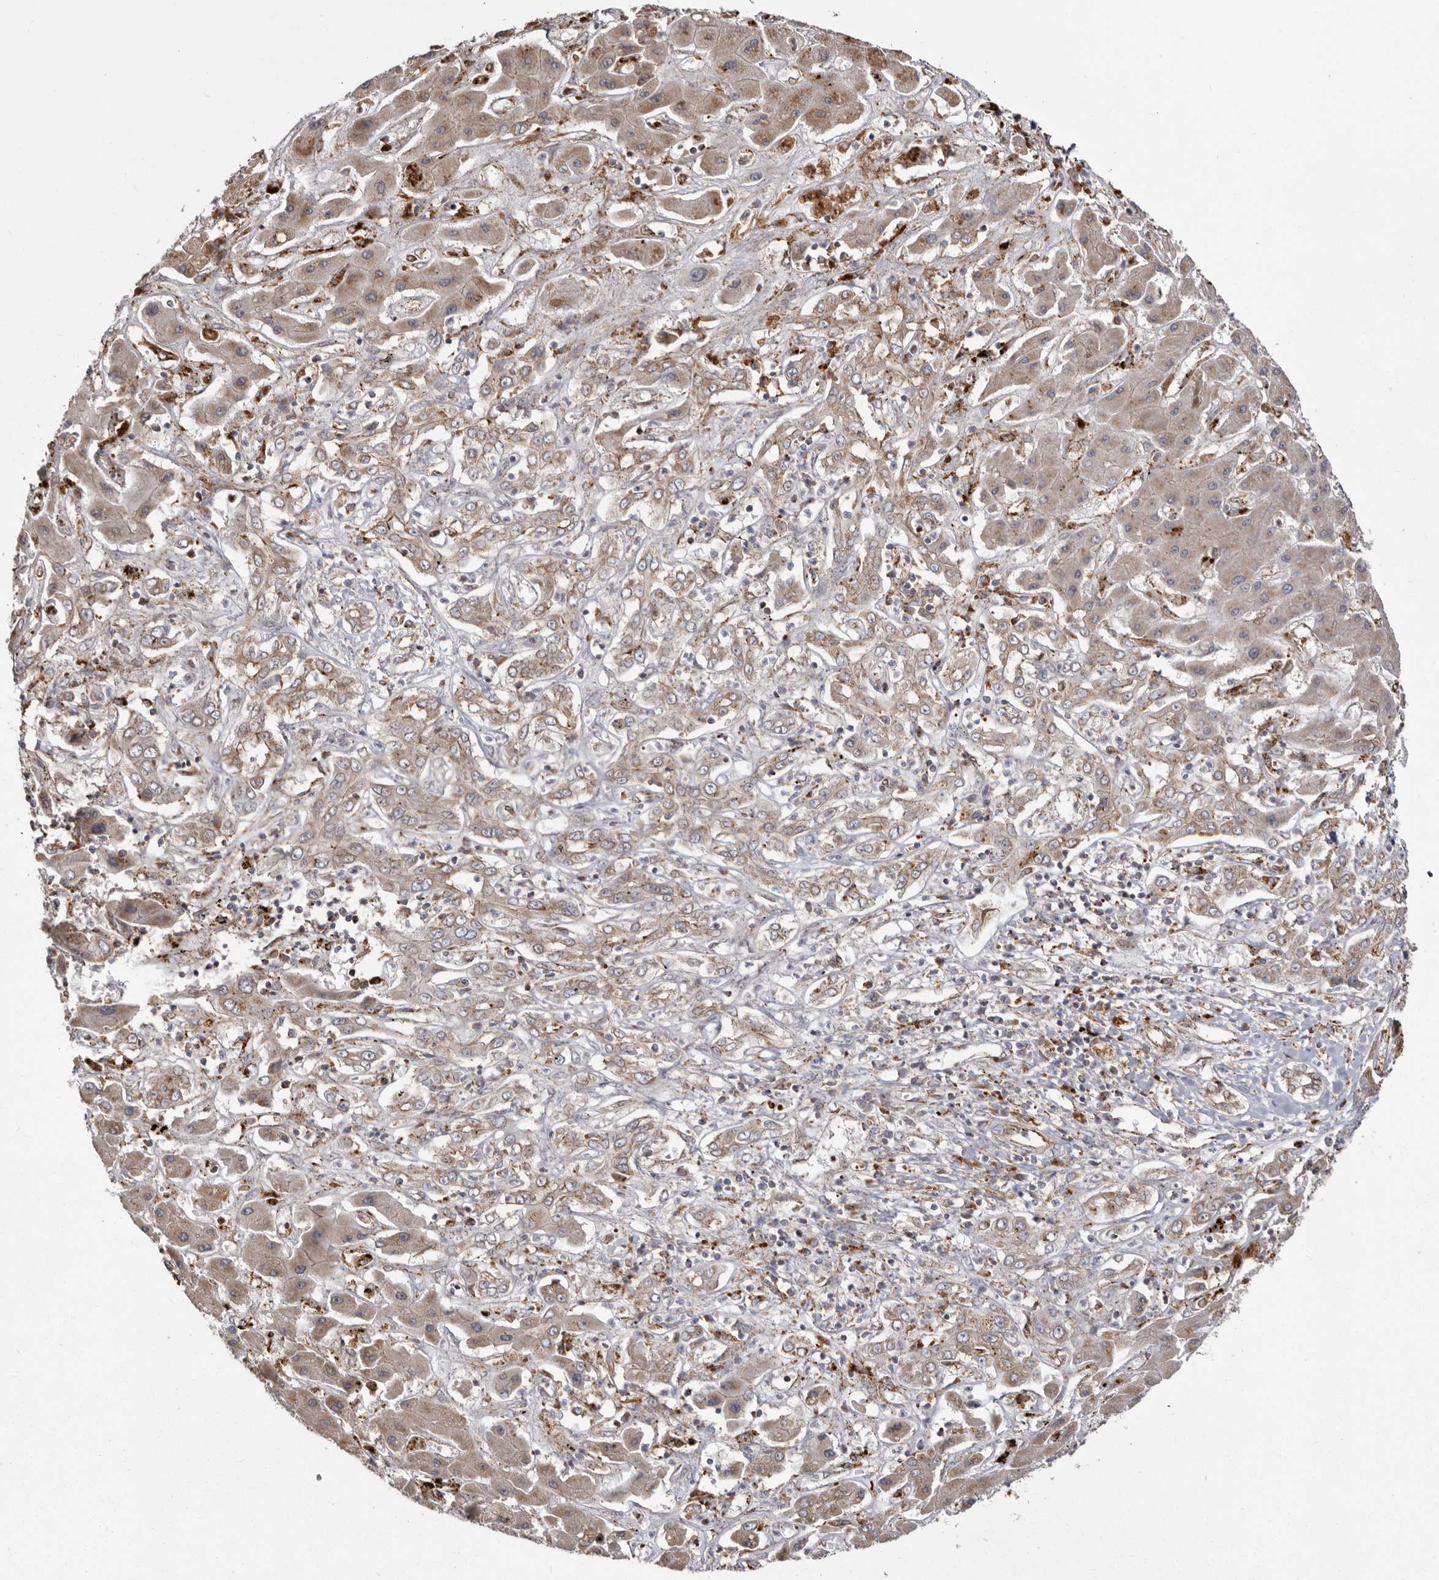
{"staining": {"intensity": "weak", "quantity": ">75%", "location": "cytoplasmic/membranous"}, "tissue": "liver cancer", "cell_type": "Tumor cells", "image_type": "cancer", "snomed": [{"axis": "morphology", "description": "Cholangiocarcinoma"}, {"axis": "topography", "description": "Liver"}], "caption": "A photomicrograph of human liver cancer (cholangiocarcinoma) stained for a protein displays weak cytoplasmic/membranous brown staining in tumor cells. (brown staining indicates protein expression, while blue staining denotes nuclei).", "gene": "NUP43", "patient": {"sex": "male", "age": 67}}